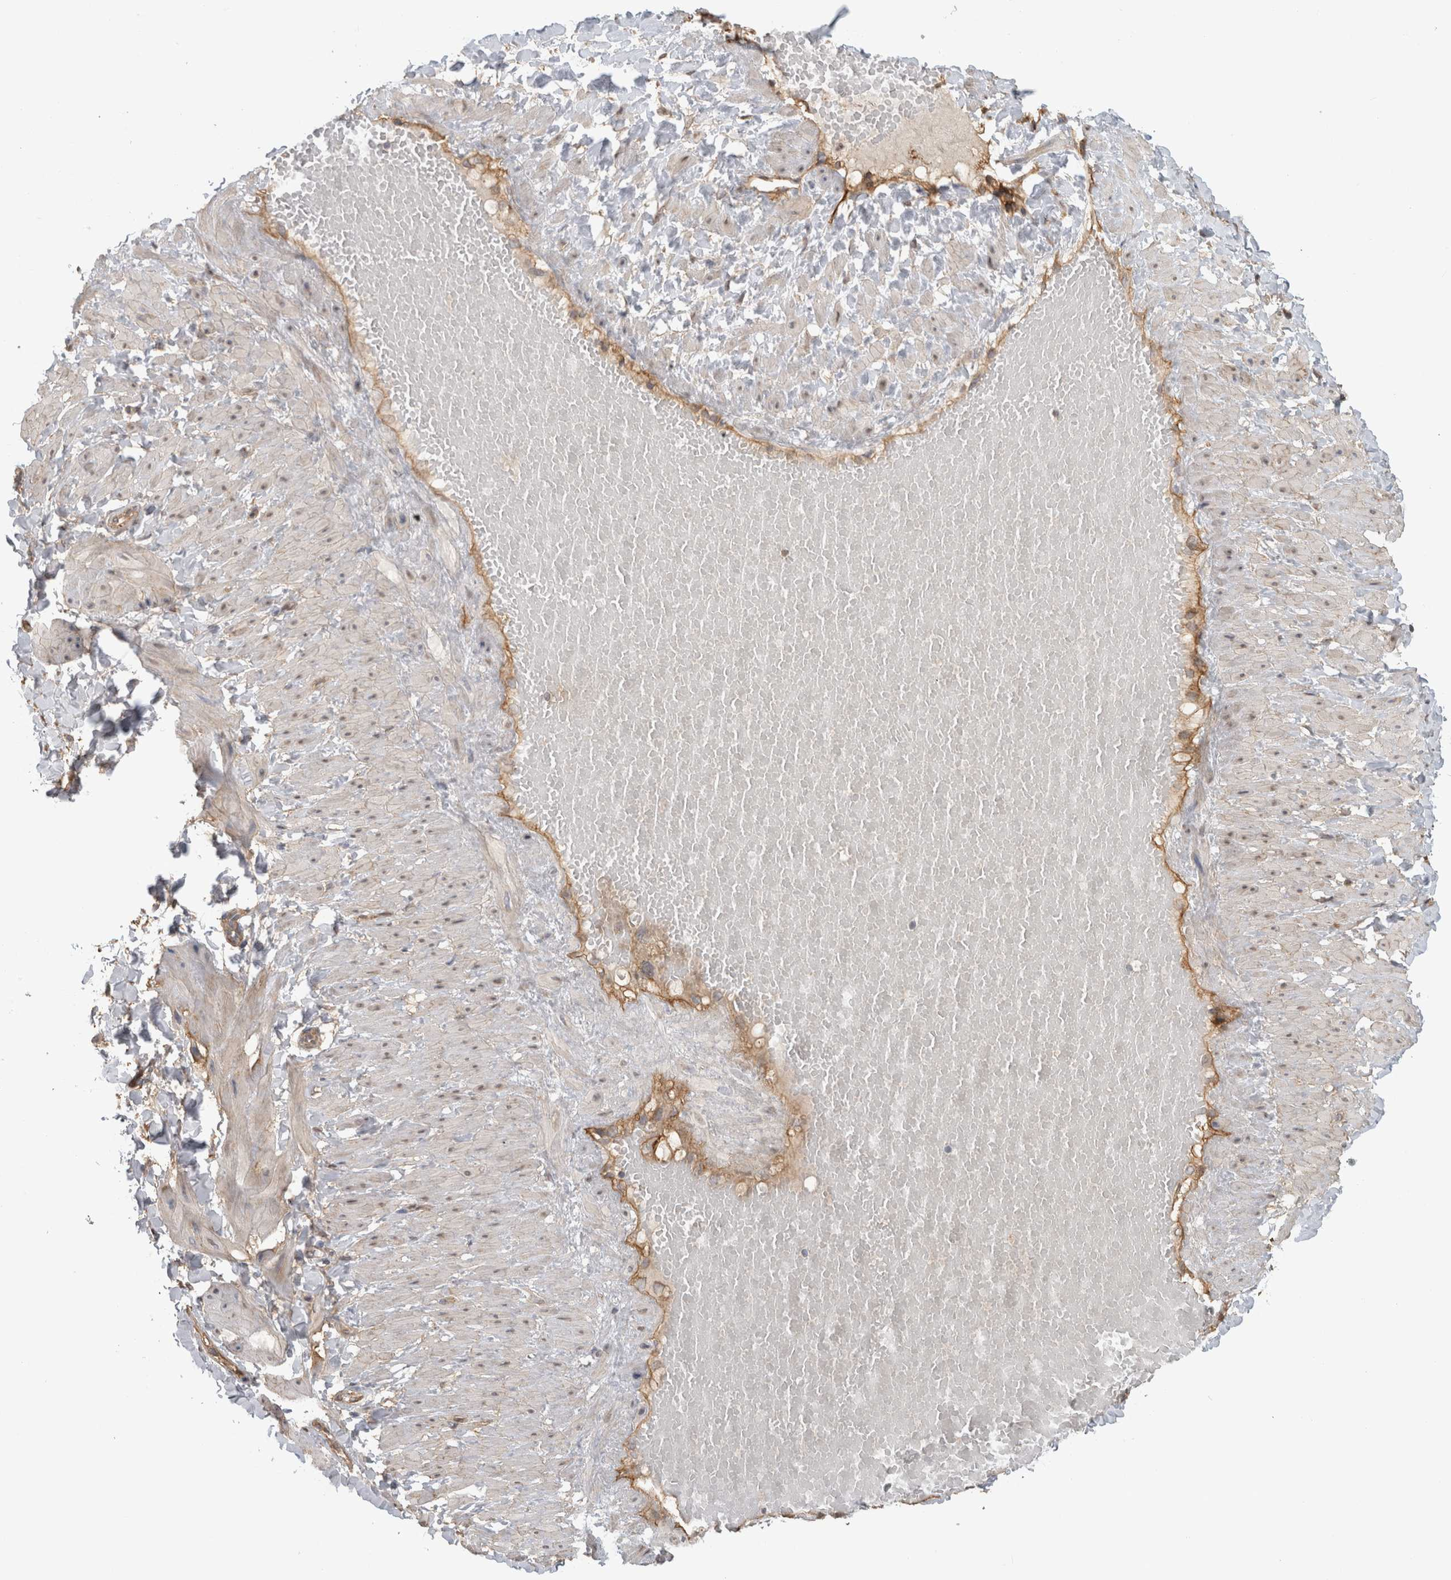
{"staining": {"intensity": "negative", "quantity": "none", "location": "none"}, "tissue": "adipose tissue", "cell_type": "Adipocytes", "image_type": "normal", "snomed": [{"axis": "morphology", "description": "Normal tissue, NOS"}, {"axis": "topography", "description": "Adipose tissue"}, {"axis": "topography", "description": "Vascular tissue"}, {"axis": "topography", "description": "Peripheral nerve tissue"}], "caption": "IHC micrograph of unremarkable human adipose tissue stained for a protein (brown), which exhibits no staining in adipocytes. Brightfield microscopy of immunohistochemistry stained with DAB (brown) and hematoxylin (blue), captured at high magnification.", "gene": "RECK", "patient": {"sex": "male", "age": 25}}